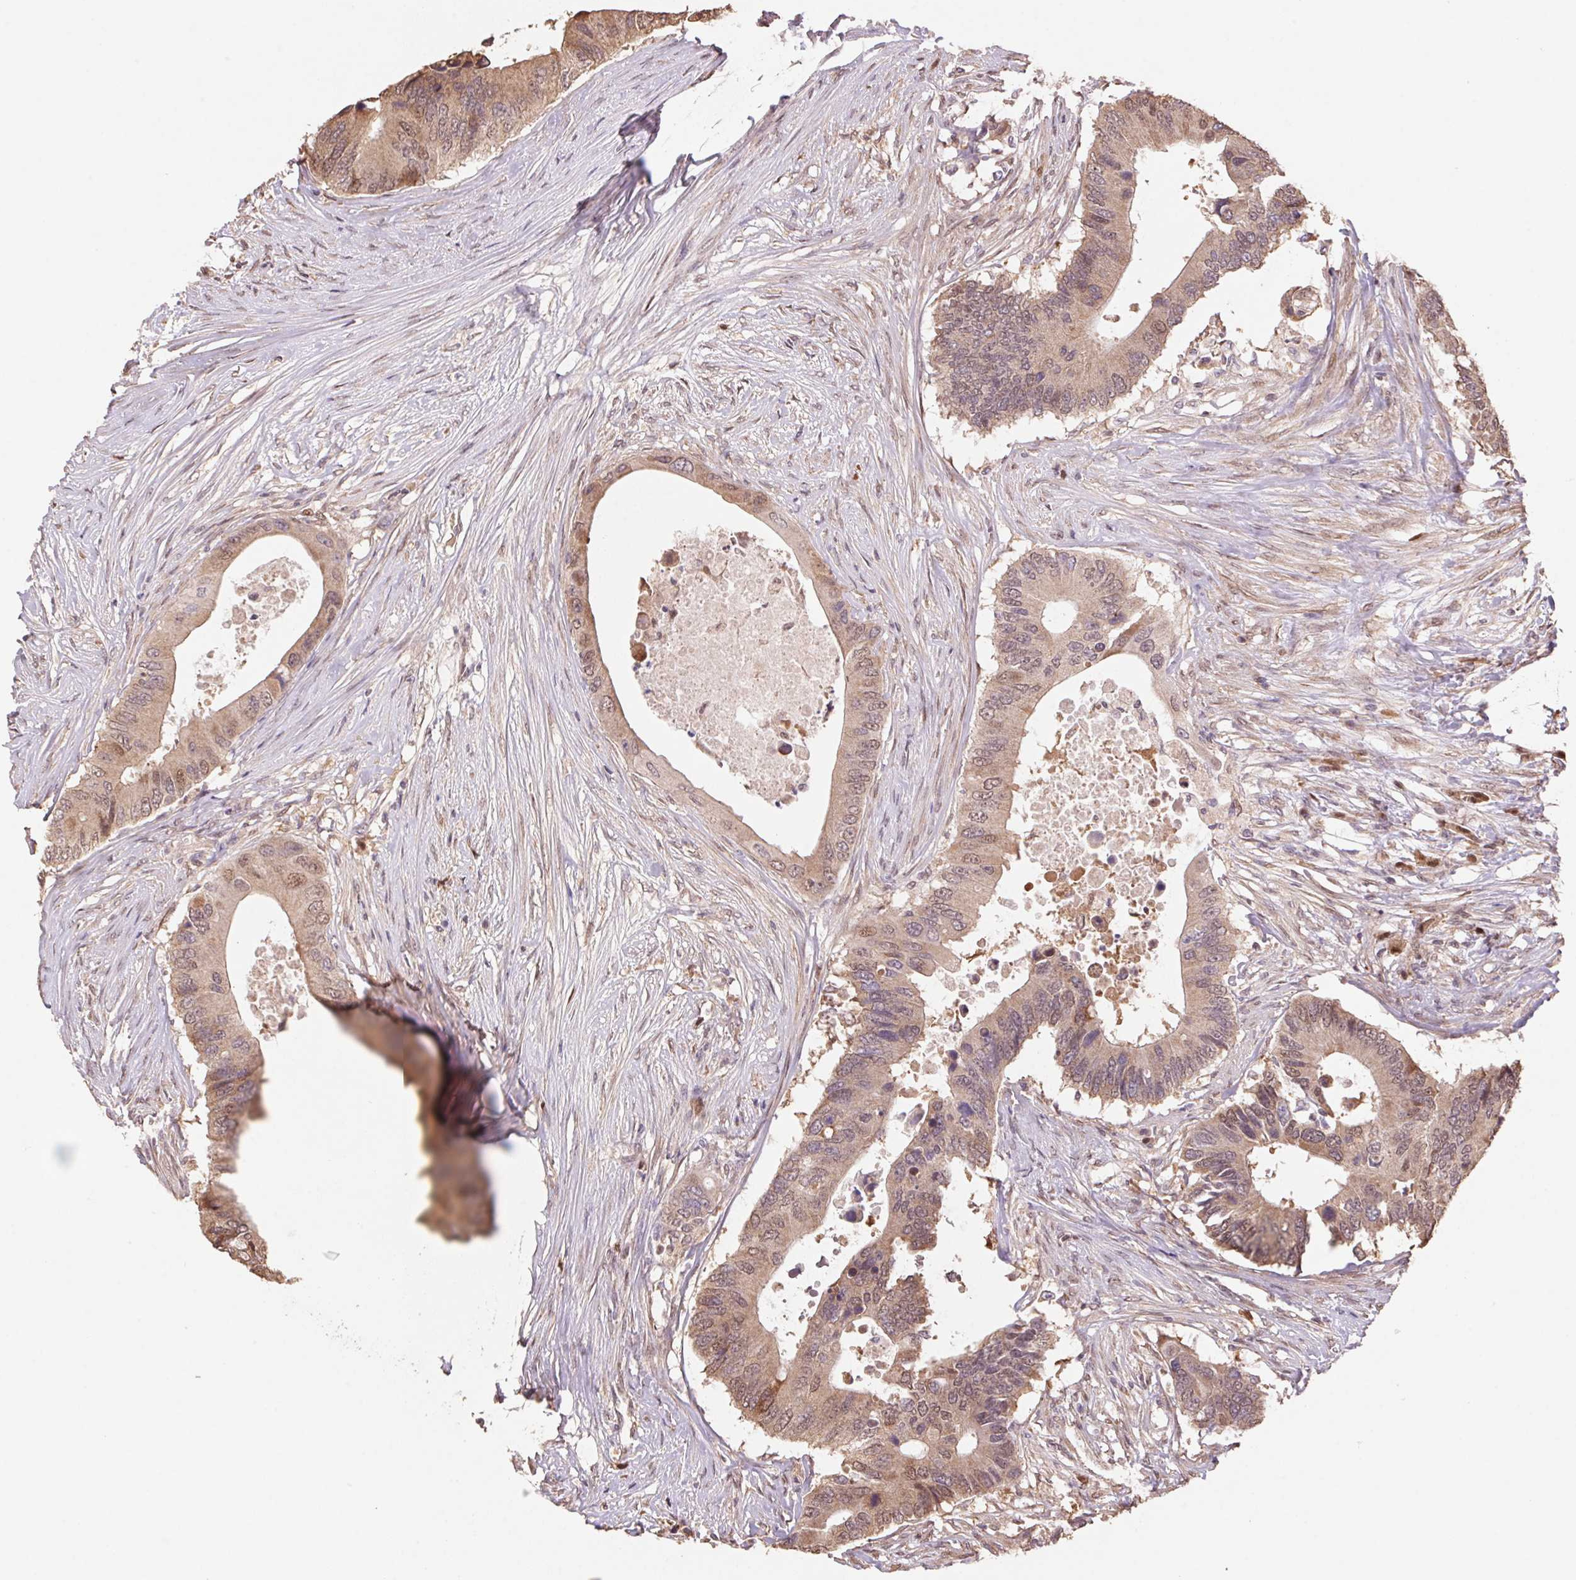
{"staining": {"intensity": "moderate", "quantity": ">75%", "location": "cytoplasmic/membranous,nuclear"}, "tissue": "colorectal cancer", "cell_type": "Tumor cells", "image_type": "cancer", "snomed": [{"axis": "morphology", "description": "Adenocarcinoma, NOS"}, {"axis": "topography", "description": "Colon"}], "caption": "This micrograph shows colorectal adenocarcinoma stained with immunohistochemistry to label a protein in brown. The cytoplasmic/membranous and nuclear of tumor cells show moderate positivity for the protein. Nuclei are counter-stained blue.", "gene": "CUTA", "patient": {"sex": "male", "age": 71}}